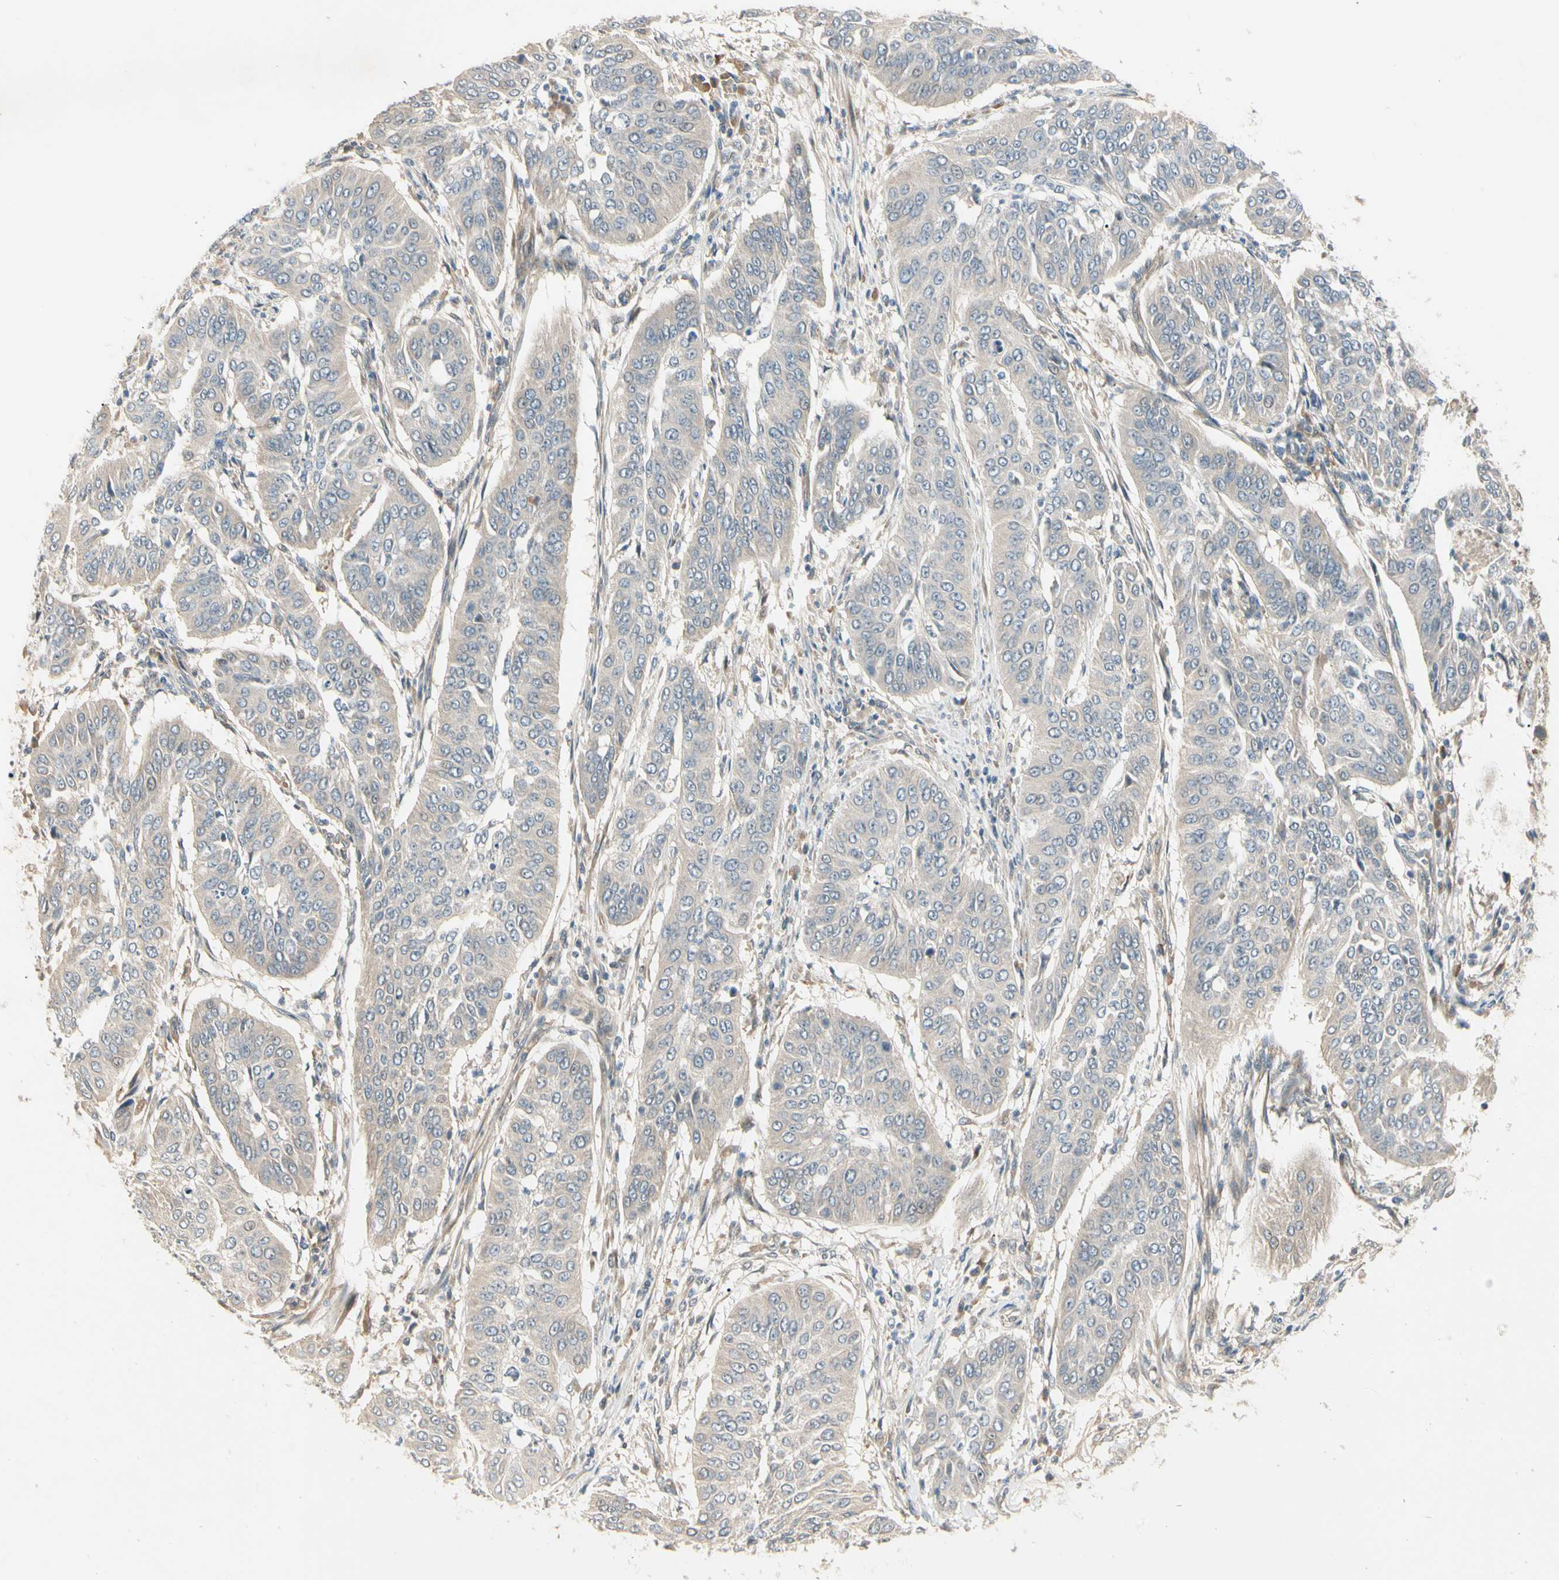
{"staining": {"intensity": "weak", "quantity": ">75%", "location": "cytoplasmic/membranous"}, "tissue": "cervical cancer", "cell_type": "Tumor cells", "image_type": "cancer", "snomed": [{"axis": "morphology", "description": "Normal tissue, NOS"}, {"axis": "morphology", "description": "Squamous cell carcinoma, NOS"}, {"axis": "topography", "description": "Cervix"}], "caption": "Cervical cancer (squamous cell carcinoma) stained with DAB immunohistochemistry (IHC) demonstrates low levels of weak cytoplasmic/membranous staining in approximately >75% of tumor cells.", "gene": "F2R", "patient": {"sex": "female", "age": 39}}